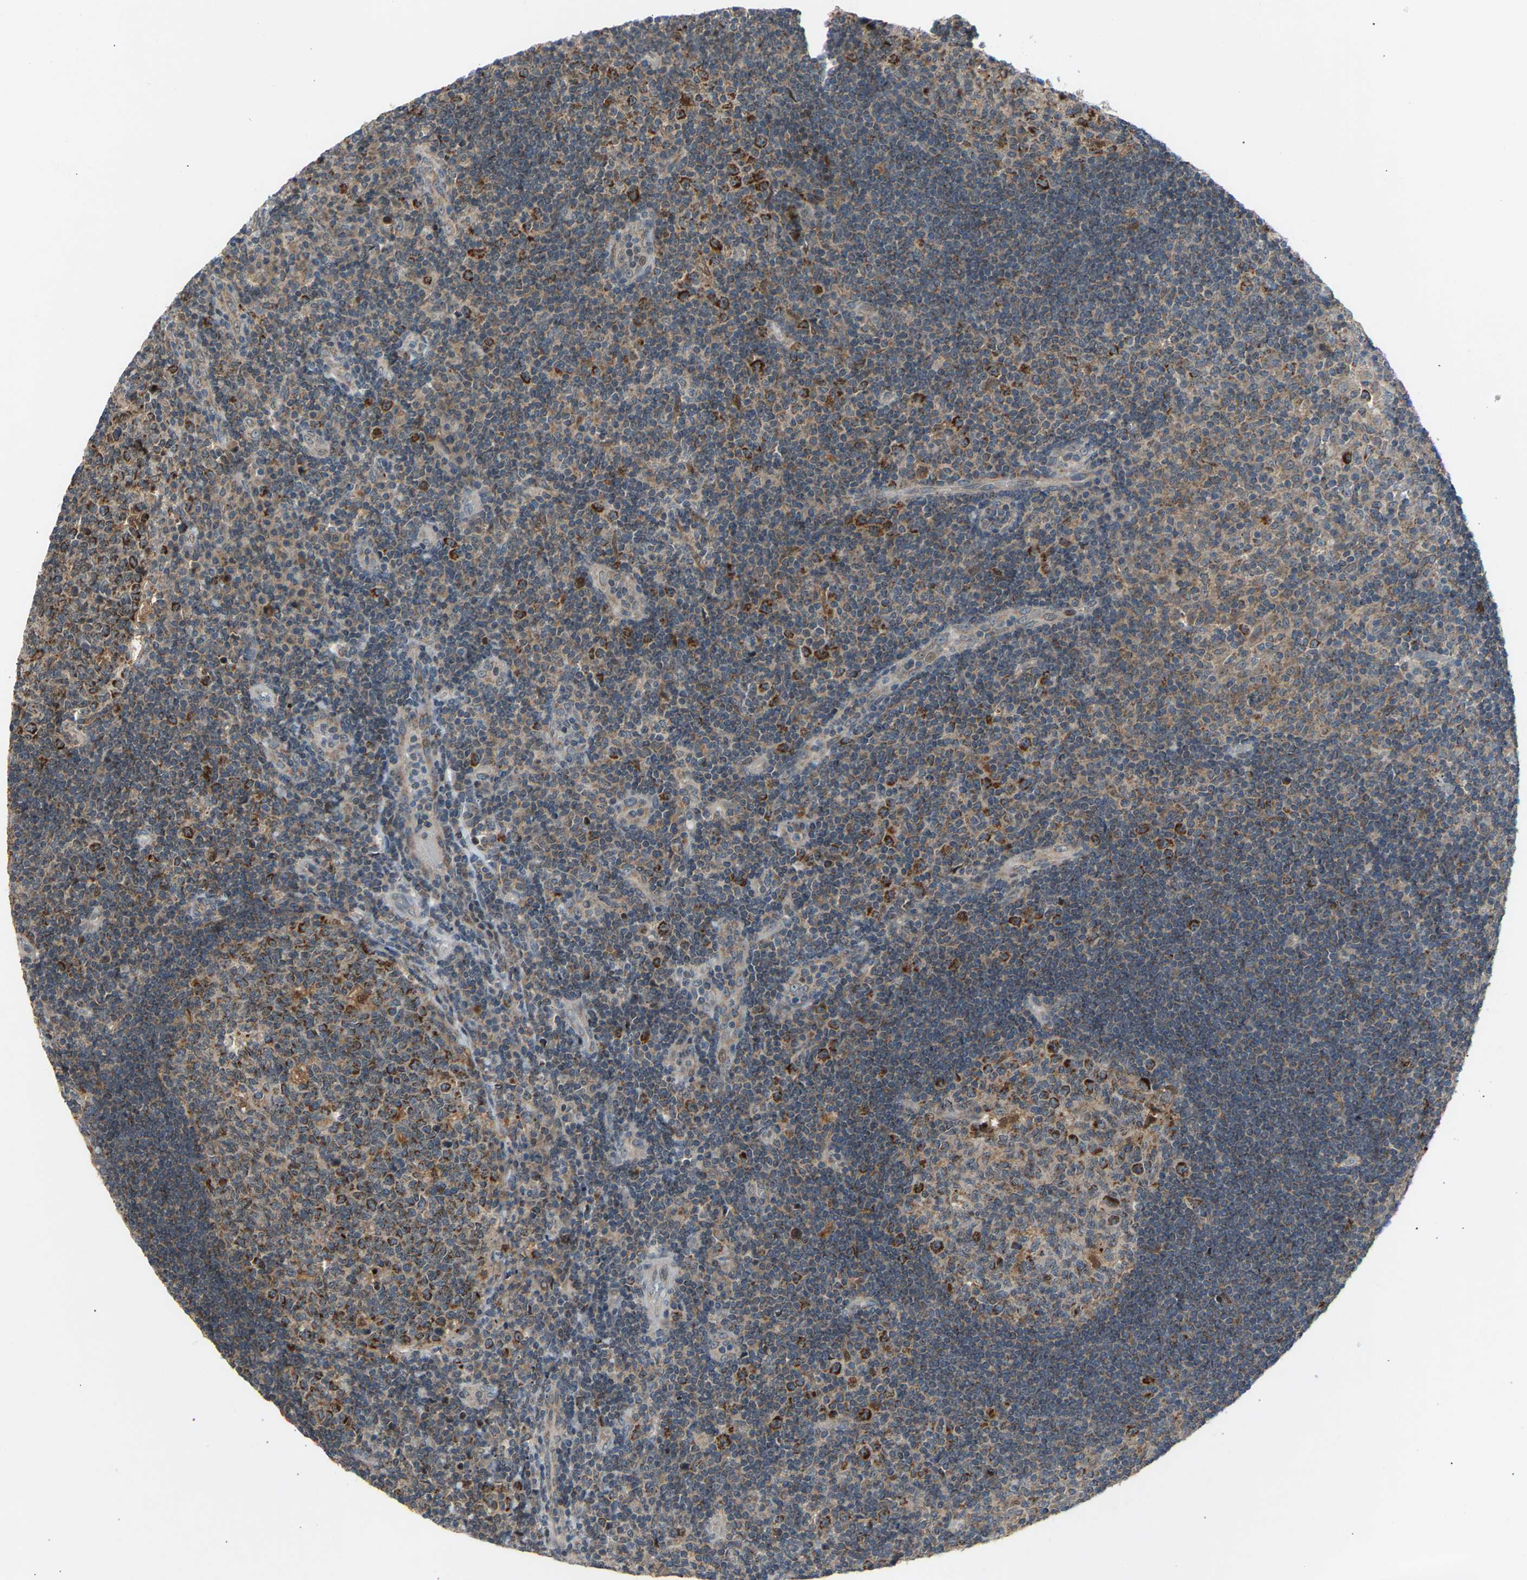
{"staining": {"intensity": "strong", "quantity": "25%-75%", "location": "cytoplasmic/membranous"}, "tissue": "tonsil", "cell_type": "Germinal center cells", "image_type": "normal", "snomed": [{"axis": "morphology", "description": "Normal tissue, NOS"}, {"axis": "topography", "description": "Tonsil"}], "caption": "The immunohistochemical stain highlights strong cytoplasmic/membranous expression in germinal center cells of benign tonsil.", "gene": "SLIRP", "patient": {"sex": "female", "age": 40}}